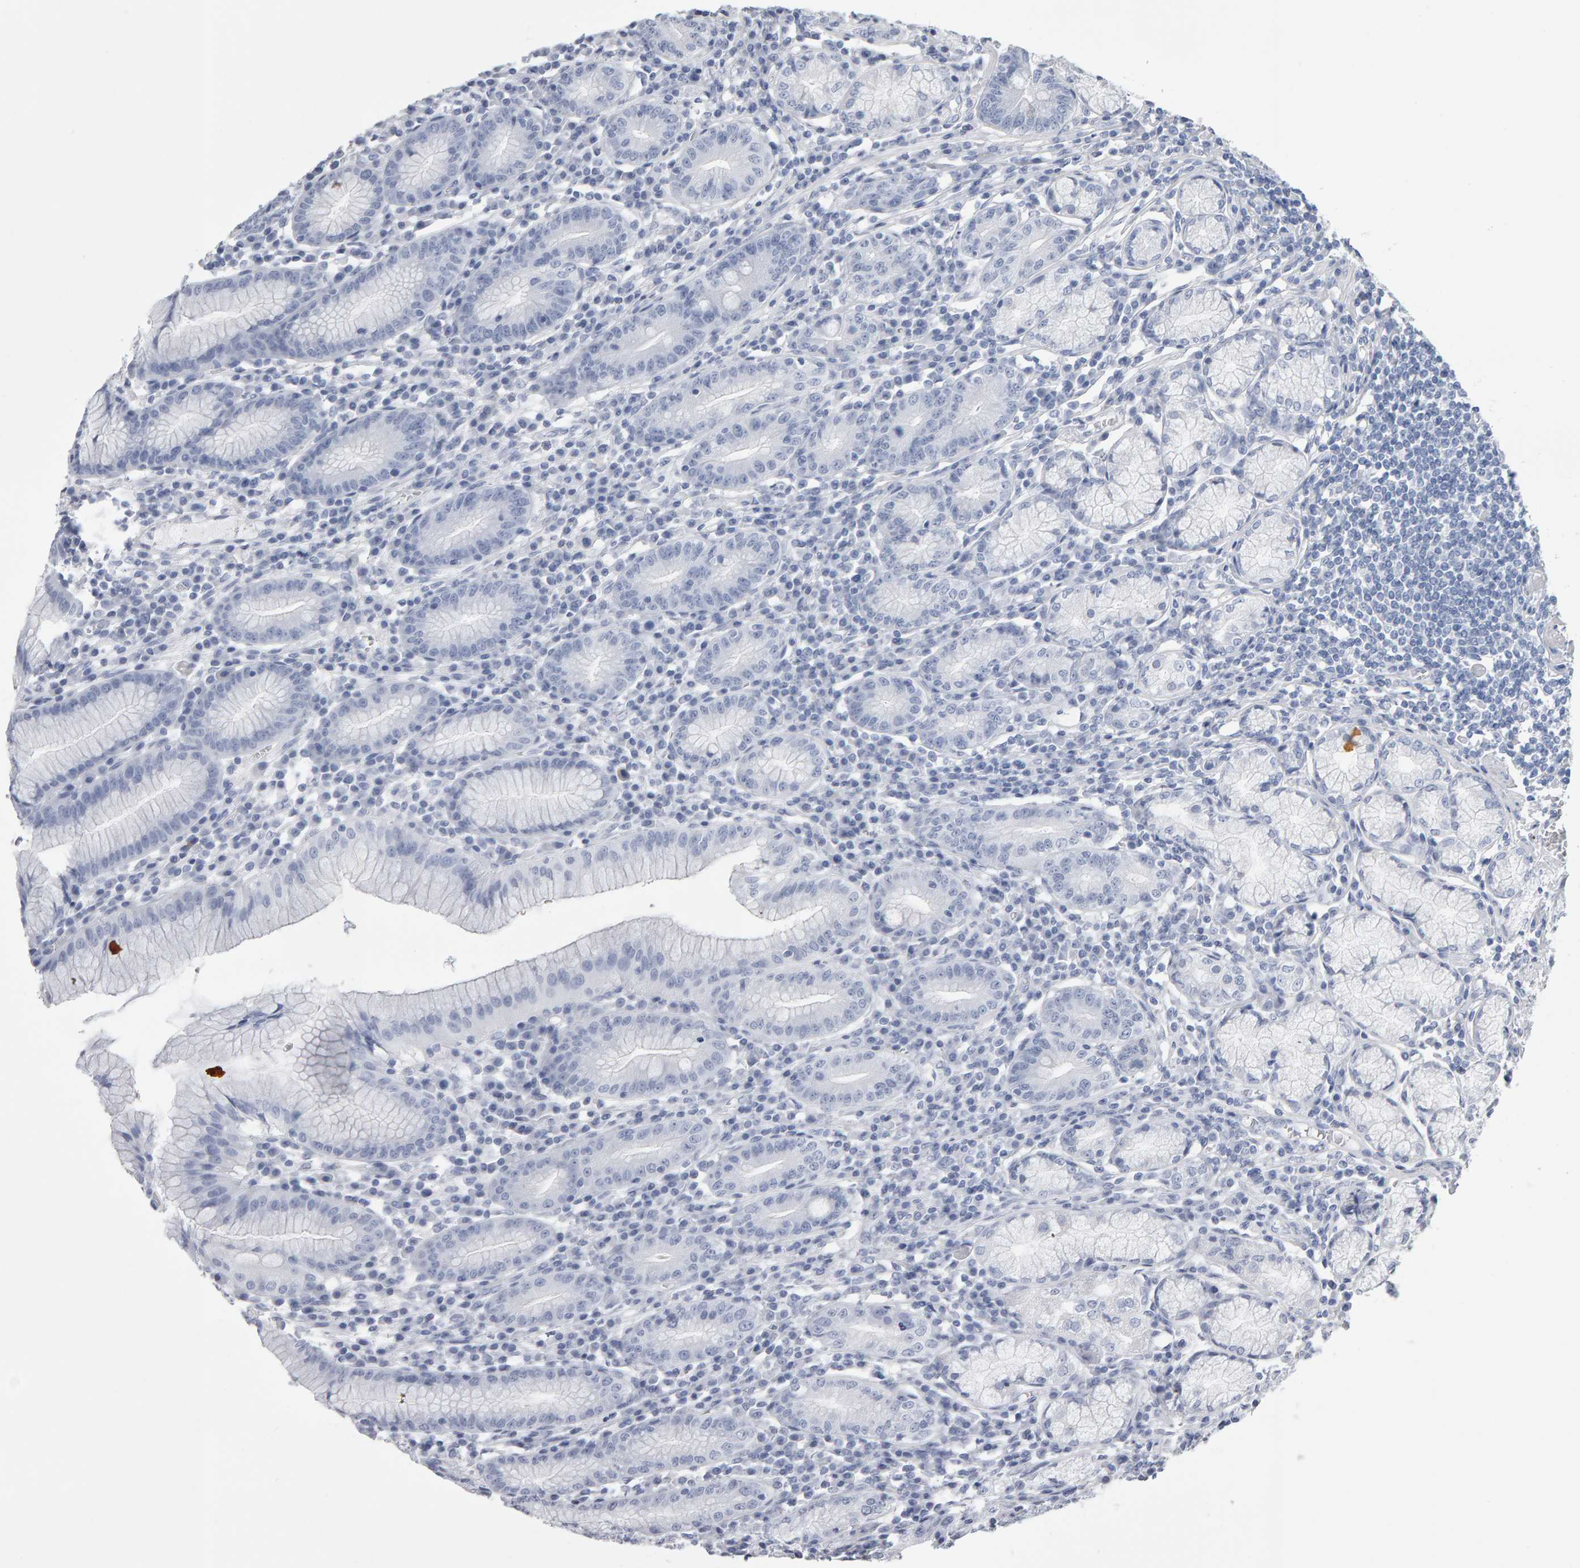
{"staining": {"intensity": "negative", "quantity": "none", "location": "none"}, "tissue": "stomach", "cell_type": "Glandular cells", "image_type": "normal", "snomed": [{"axis": "morphology", "description": "Normal tissue, NOS"}, {"axis": "topography", "description": "Stomach"}], "caption": "Stomach stained for a protein using immunohistochemistry reveals no staining glandular cells.", "gene": "NCDN", "patient": {"sex": "male", "age": 55}}